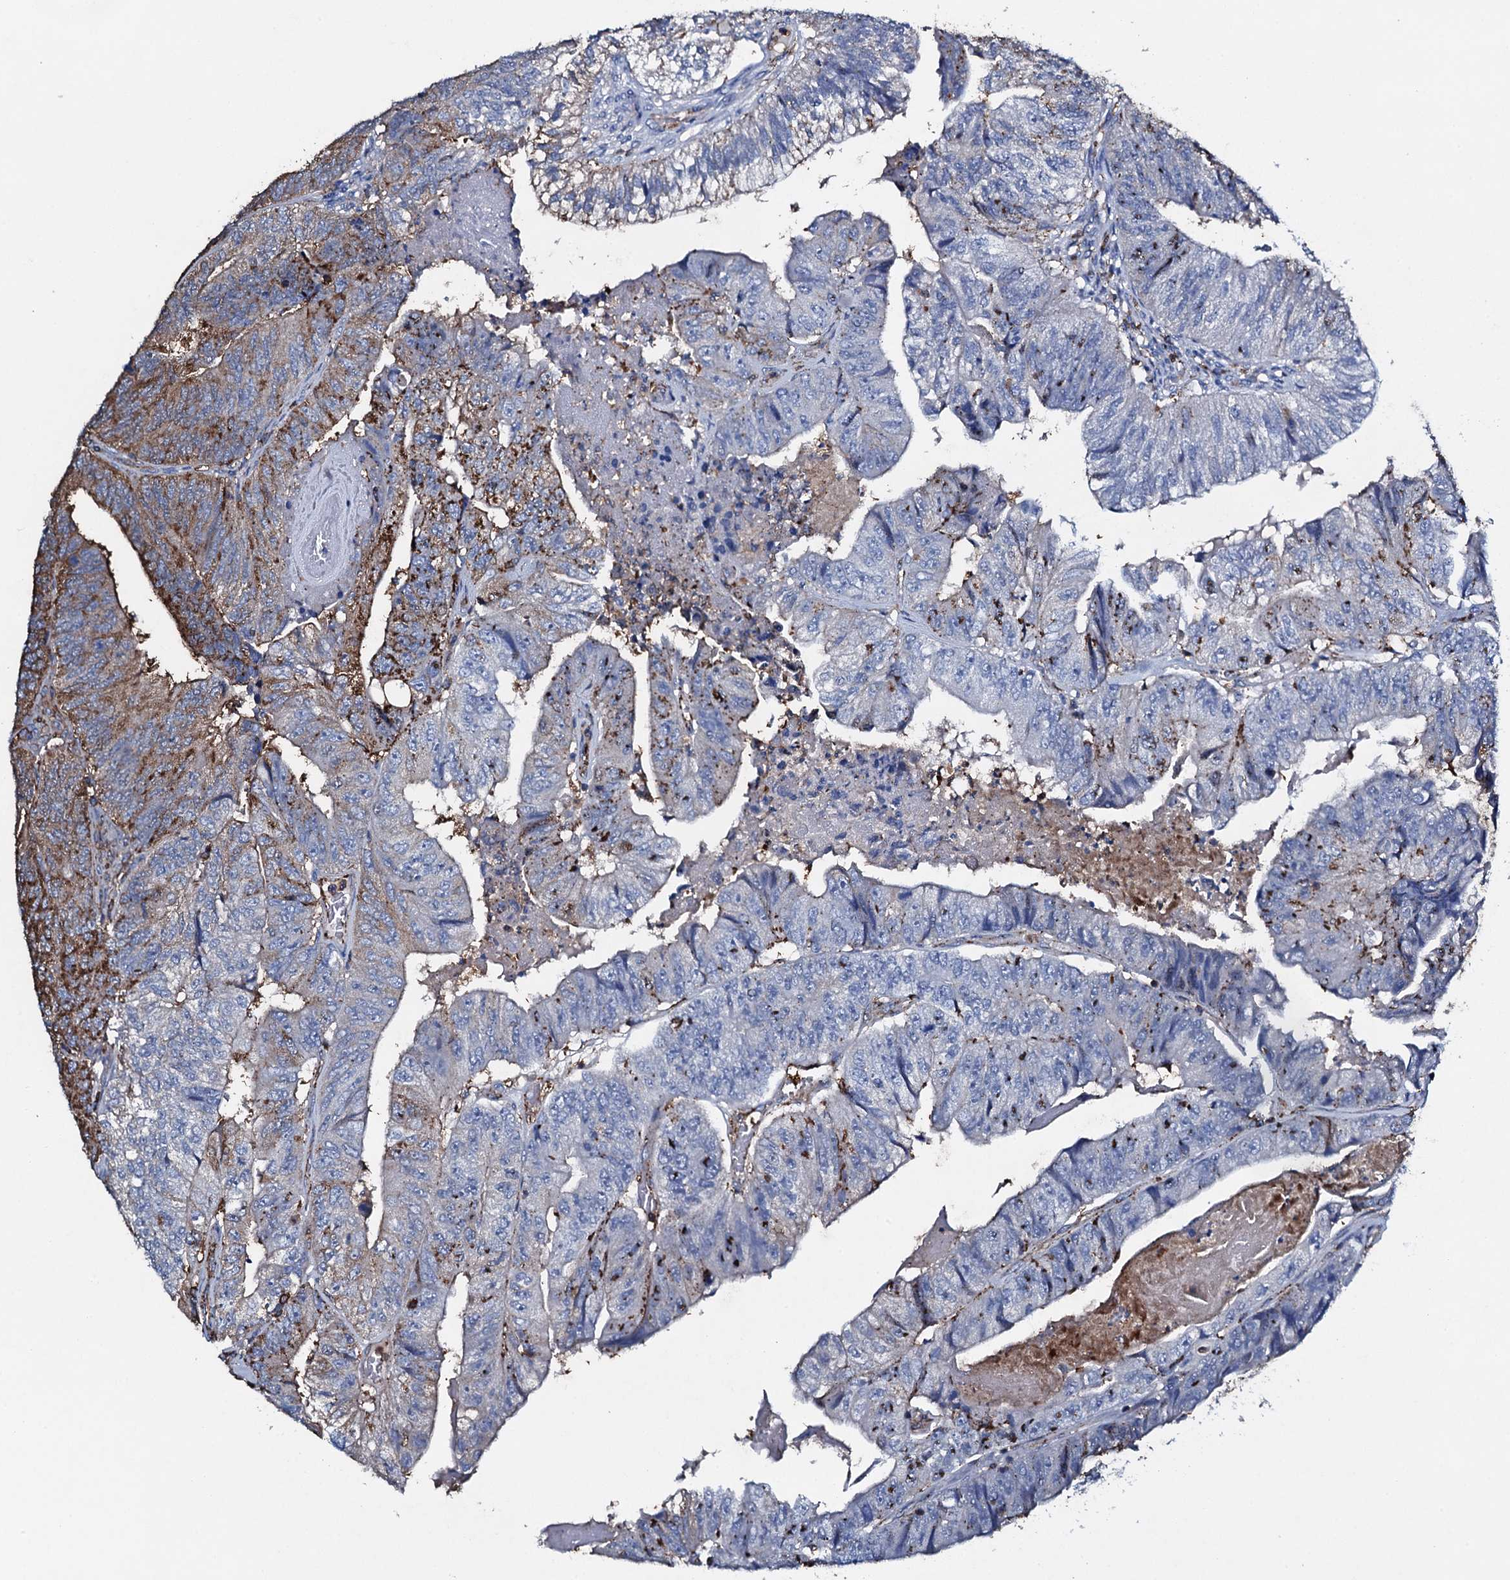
{"staining": {"intensity": "moderate", "quantity": "<25%", "location": "cytoplasmic/membranous"}, "tissue": "colorectal cancer", "cell_type": "Tumor cells", "image_type": "cancer", "snomed": [{"axis": "morphology", "description": "Adenocarcinoma, NOS"}, {"axis": "topography", "description": "Colon"}], "caption": "A low amount of moderate cytoplasmic/membranous positivity is present in approximately <25% of tumor cells in colorectal cancer (adenocarcinoma) tissue. (Stains: DAB (3,3'-diaminobenzidine) in brown, nuclei in blue, Microscopy: brightfield microscopy at high magnification).", "gene": "MS4A4E", "patient": {"sex": "female", "age": 67}}